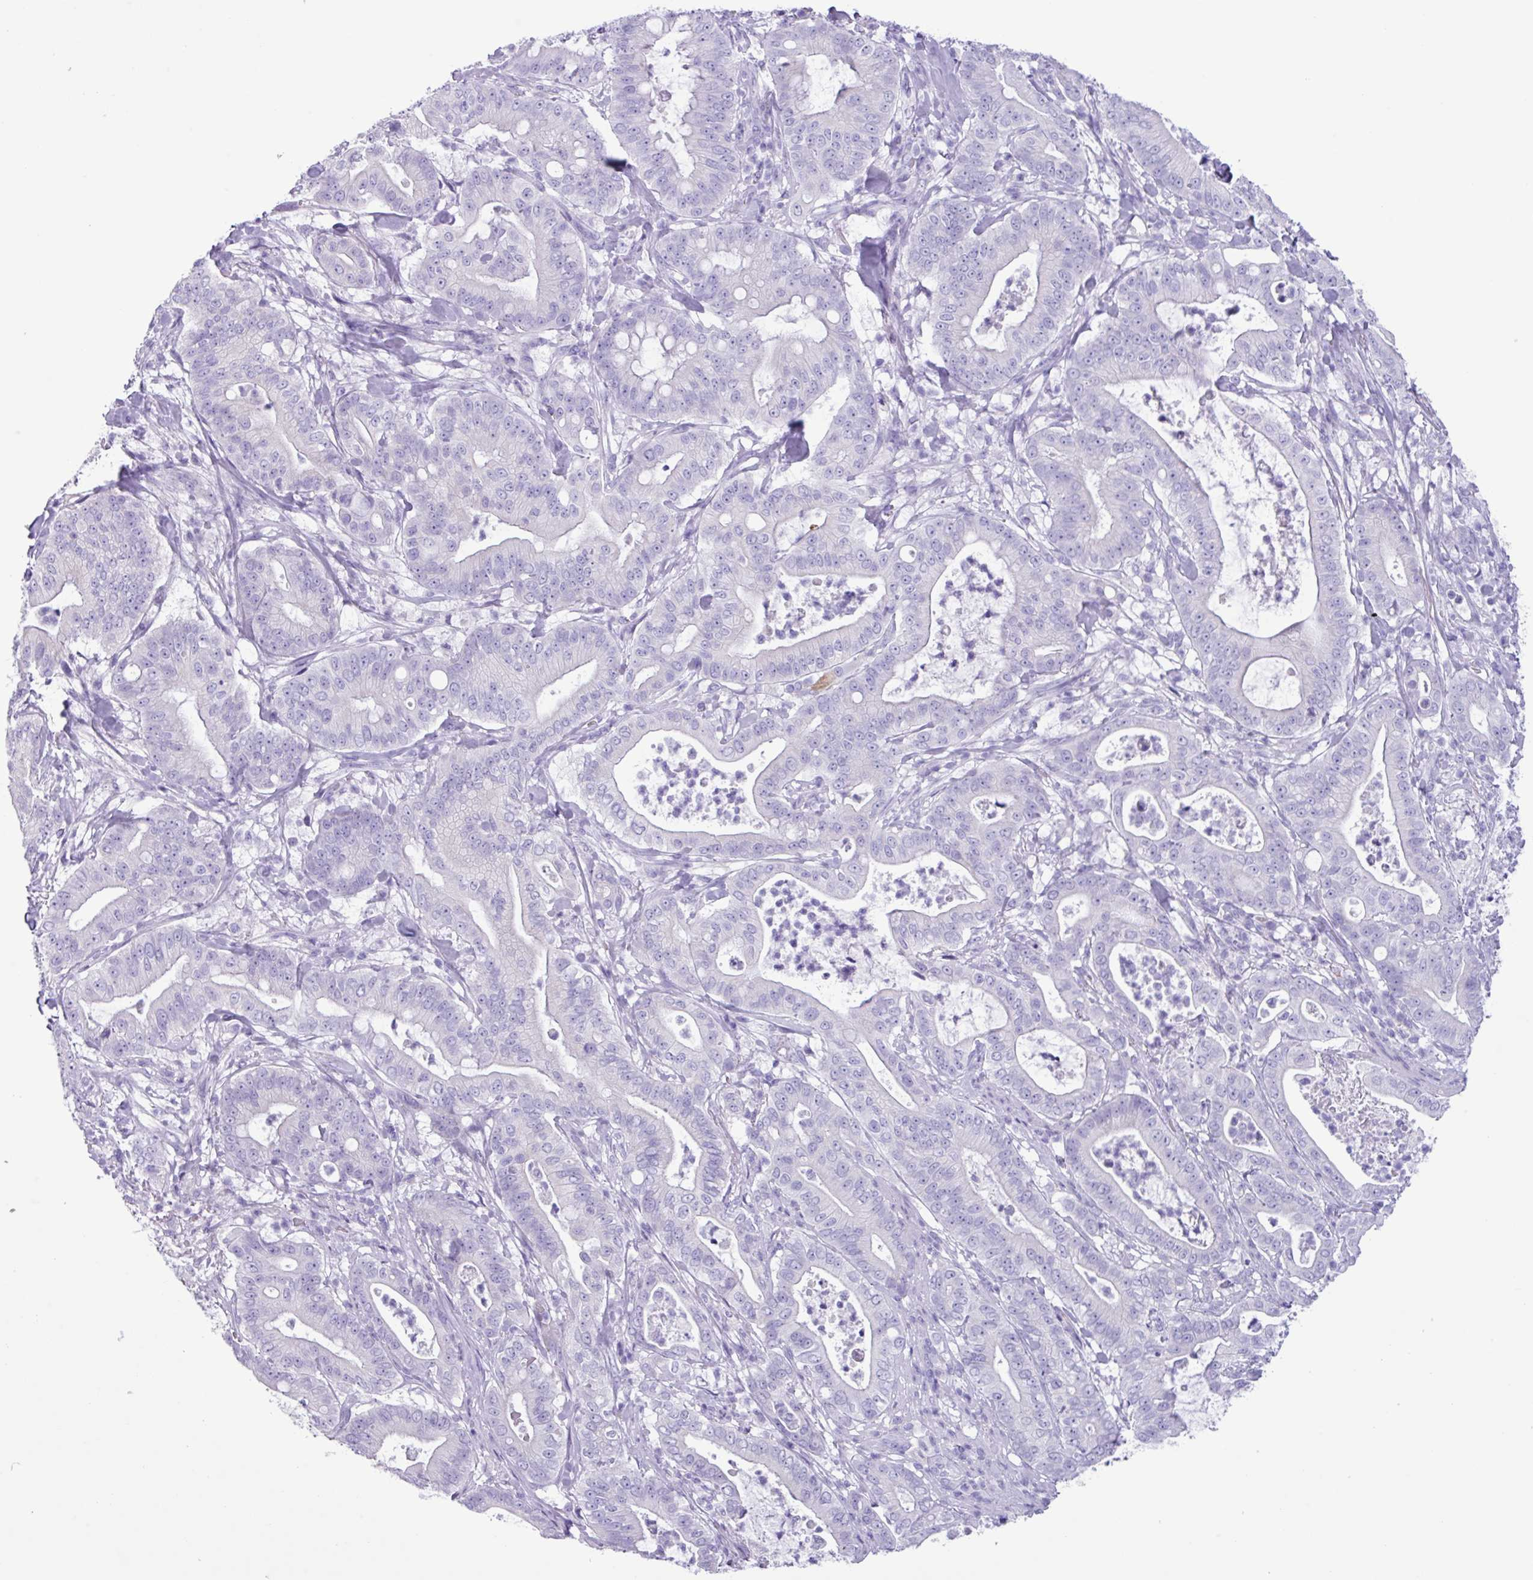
{"staining": {"intensity": "negative", "quantity": "none", "location": "none"}, "tissue": "pancreatic cancer", "cell_type": "Tumor cells", "image_type": "cancer", "snomed": [{"axis": "morphology", "description": "Adenocarcinoma, NOS"}, {"axis": "topography", "description": "Pancreas"}], "caption": "This is an IHC micrograph of pancreatic cancer. There is no staining in tumor cells.", "gene": "AGO3", "patient": {"sex": "male", "age": 71}}